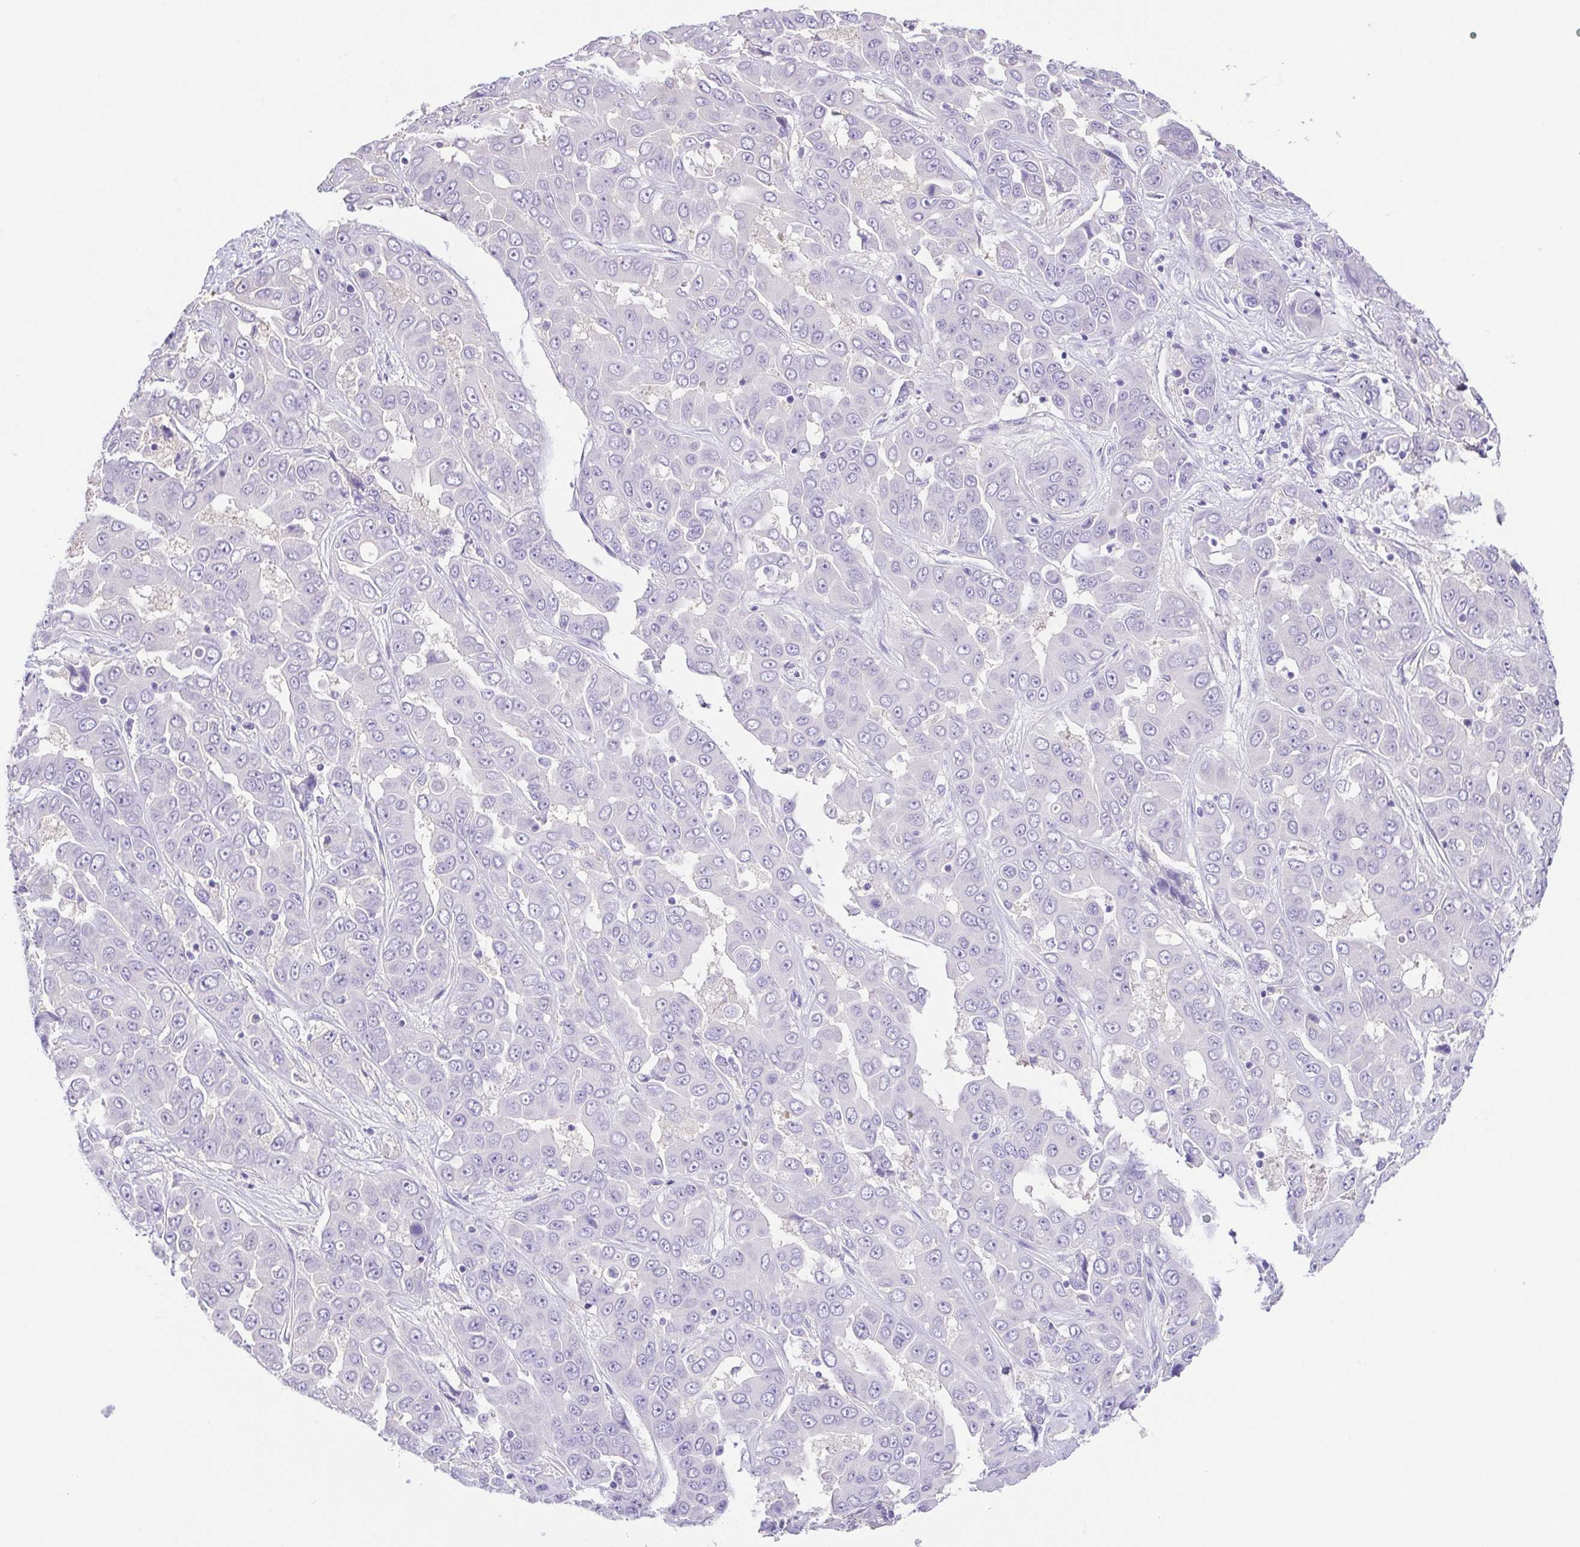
{"staining": {"intensity": "negative", "quantity": "none", "location": "none"}, "tissue": "liver cancer", "cell_type": "Tumor cells", "image_type": "cancer", "snomed": [{"axis": "morphology", "description": "Cholangiocarcinoma"}, {"axis": "topography", "description": "Liver"}], "caption": "DAB immunohistochemical staining of human liver cancer (cholangiocarcinoma) demonstrates no significant expression in tumor cells. (DAB (3,3'-diaminobenzidine) IHC with hematoxylin counter stain).", "gene": "KRTDAP", "patient": {"sex": "female", "age": 52}}